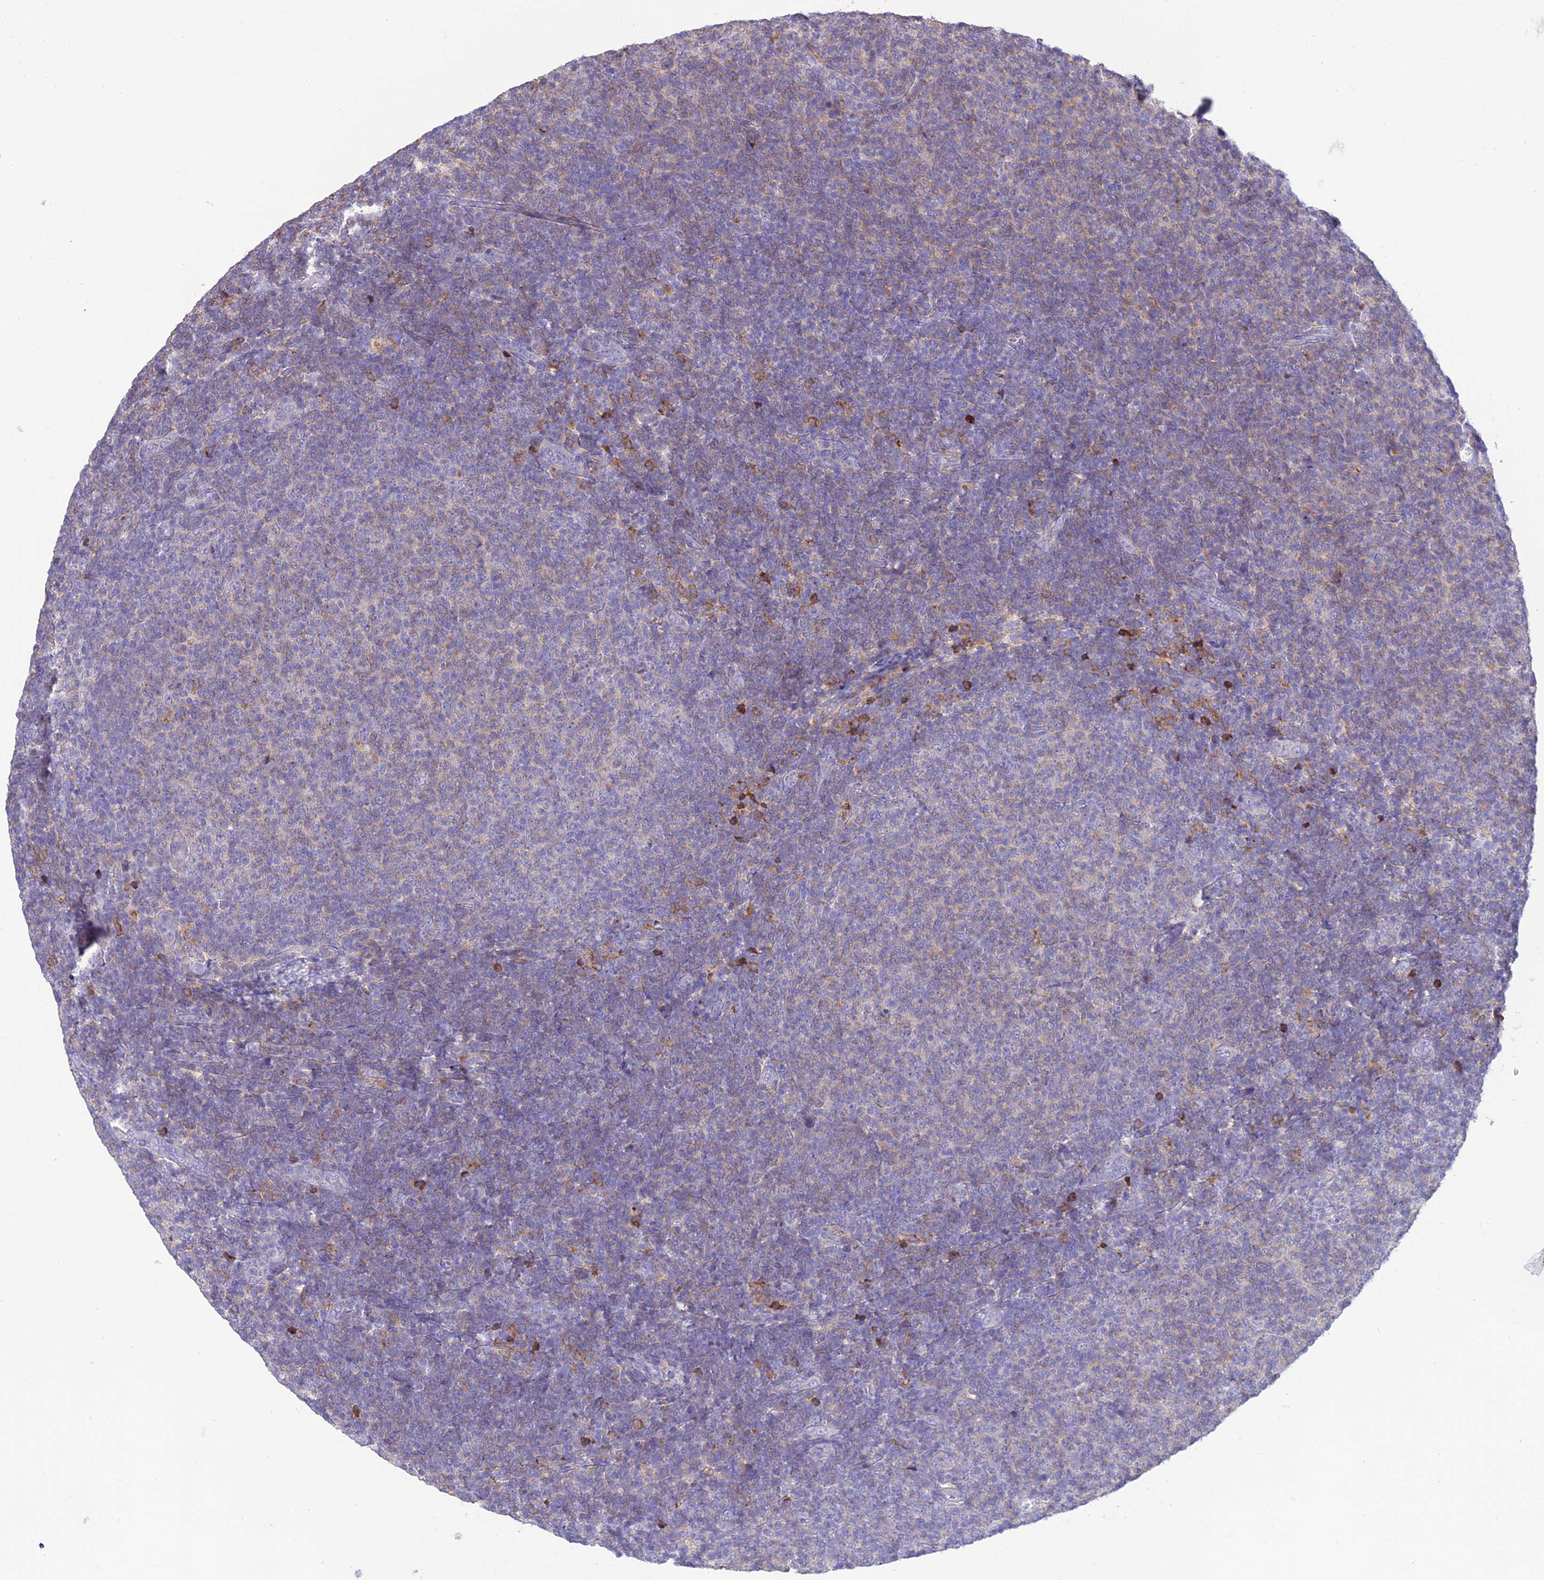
{"staining": {"intensity": "strong", "quantity": "<25%", "location": "cytoplasmic/membranous"}, "tissue": "lymphoma", "cell_type": "Tumor cells", "image_type": "cancer", "snomed": [{"axis": "morphology", "description": "Malignant lymphoma, non-Hodgkin's type, Low grade"}, {"axis": "topography", "description": "Lymph node"}], "caption": "A brown stain labels strong cytoplasmic/membranous positivity of a protein in human lymphoma tumor cells. The staining was performed using DAB, with brown indicating positive protein expression. Nuclei are stained blue with hematoxylin.", "gene": "SFT2D2", "patient": {"sex": "male", "age": 66}}